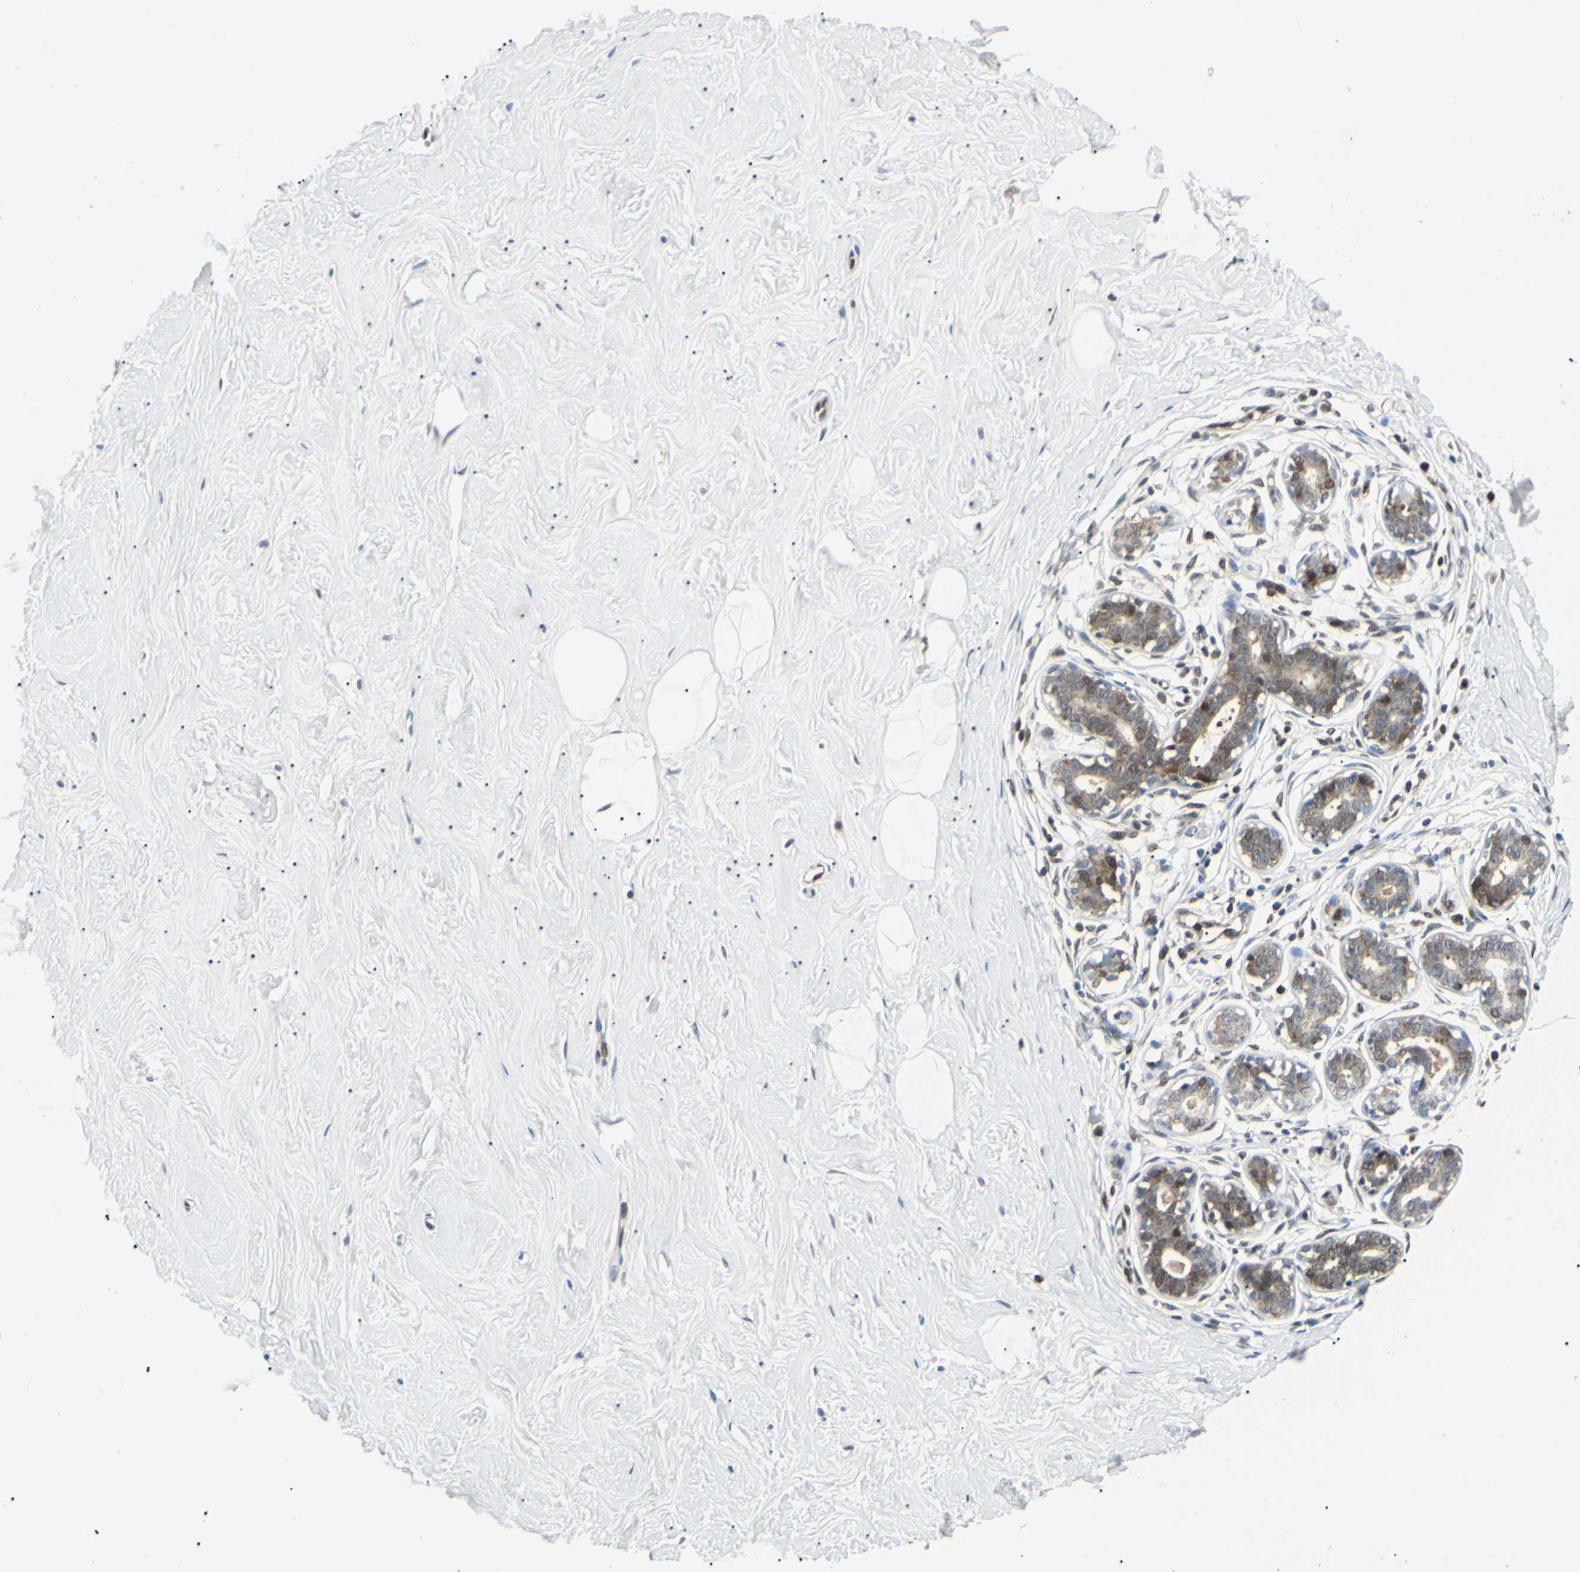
{"staining": {"intensity": "negative", "quantity": "none", "location": "none"}, "tissue": "breast", "cell_type": "Adipocytes", "image_type": "normal", "snomed": [{"axis": "morphology", "description": "Normal tissue, NOS"}, {"axis": "topography", "description": "Breast"}], "caption": "Adipocytes are negative for brown protein staining in benign breast. (Immunohistochemistry (ihc), brightfield microscopy, high magnification).", "gene": "PGK1", "patient": {"sex": "female", "age": 23}}